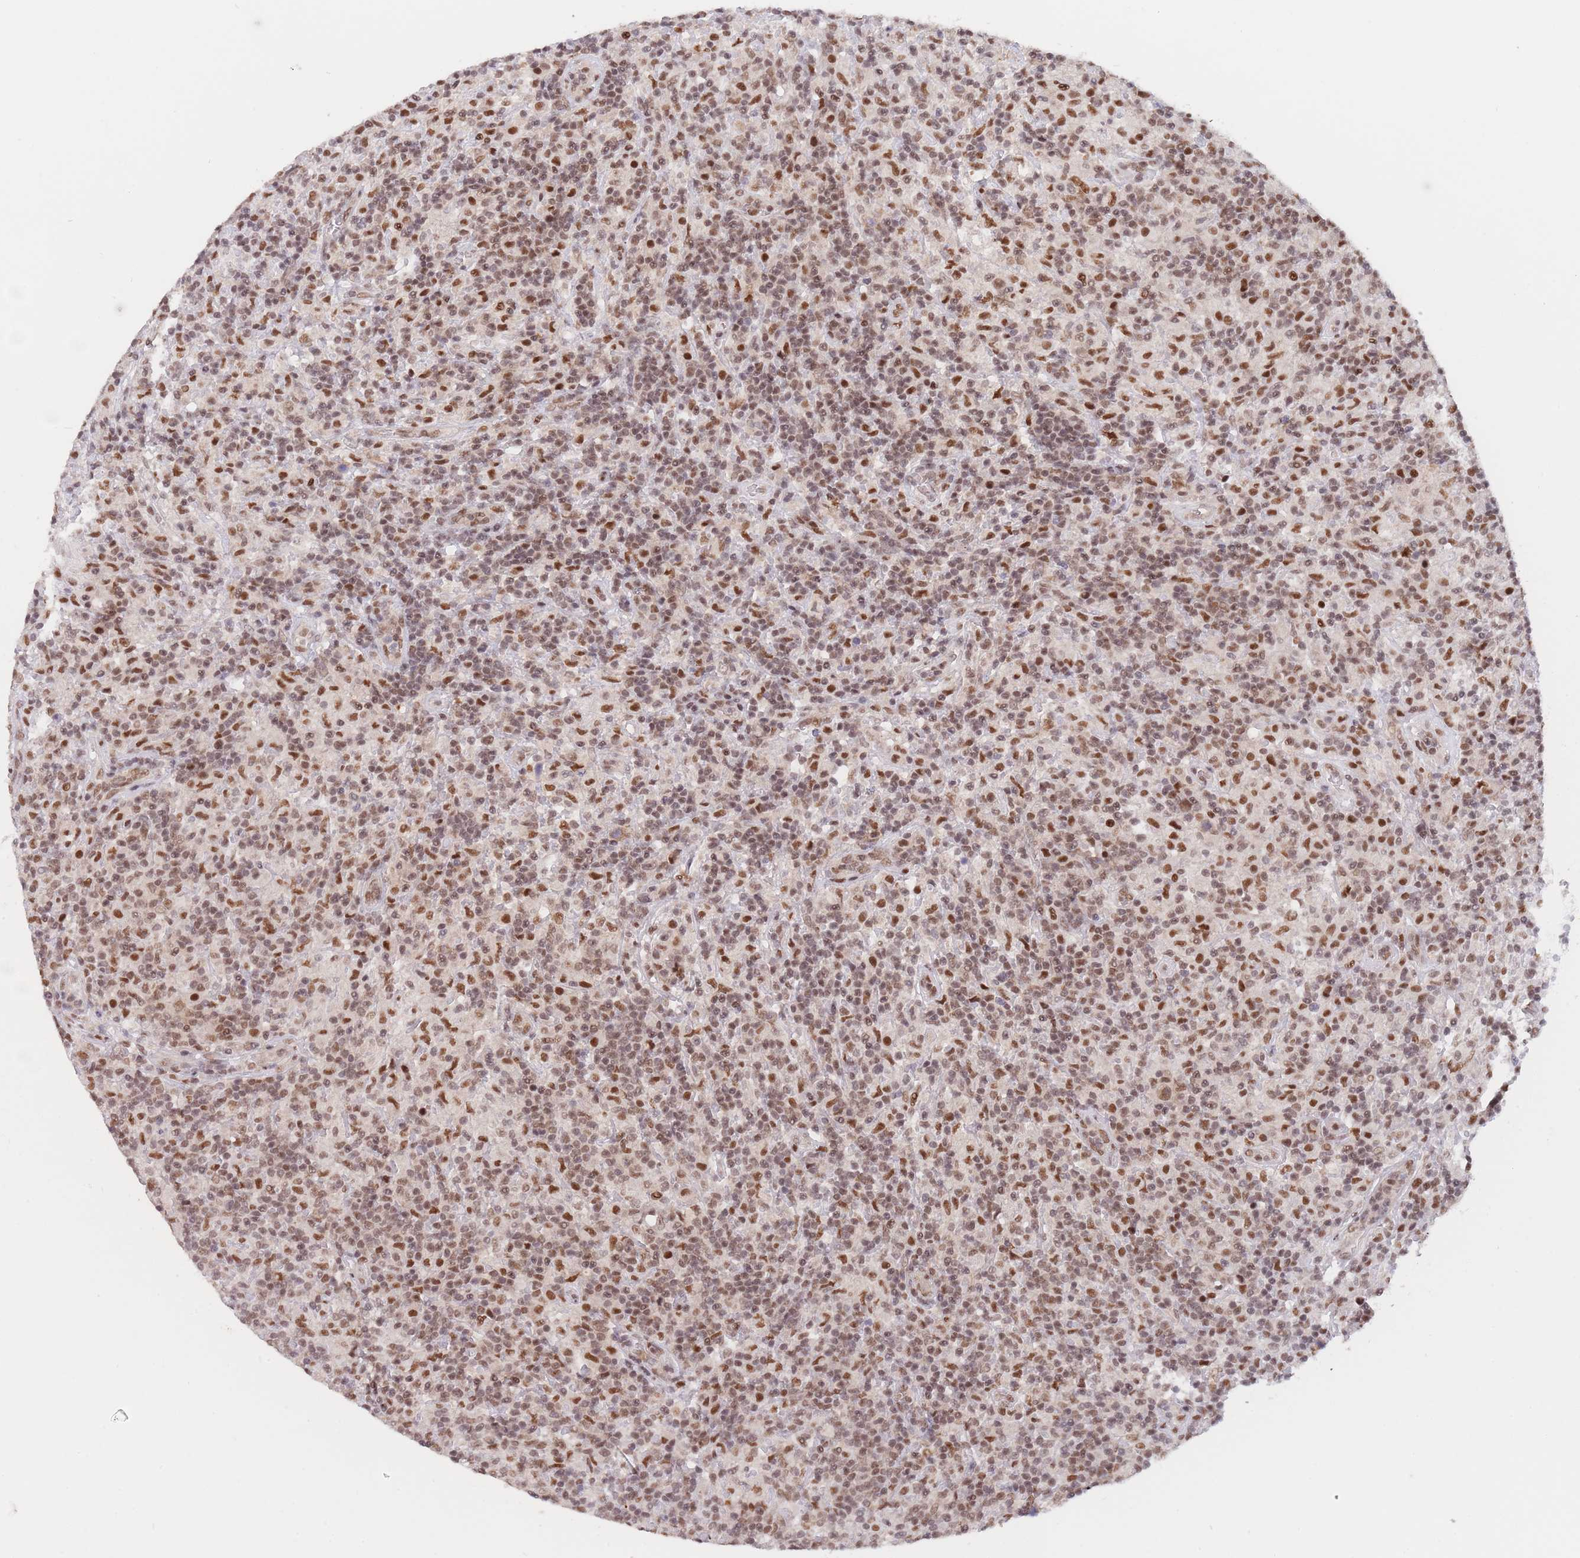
{"staining": {"intensity": "moderate", "quantity": ">75%", "location": "nuclear"}, "tissue": "lymphoma", "cell_type": "Tumor cells", "image_type": "cancer", "snomed": [{"axis": "morphology", "description": "Hodgkin's disease, NOS"}, {"axis": "topography", "description": "Lymph node"}], "caption": "Approximately >75% of tumor cells in Hodgkin's disease exhibit moderate nuclear protein staining as visualized by brown immunohistochemical staining.", "gene": "SMAD9", "patient": {"sex": "male", "age": 70}}